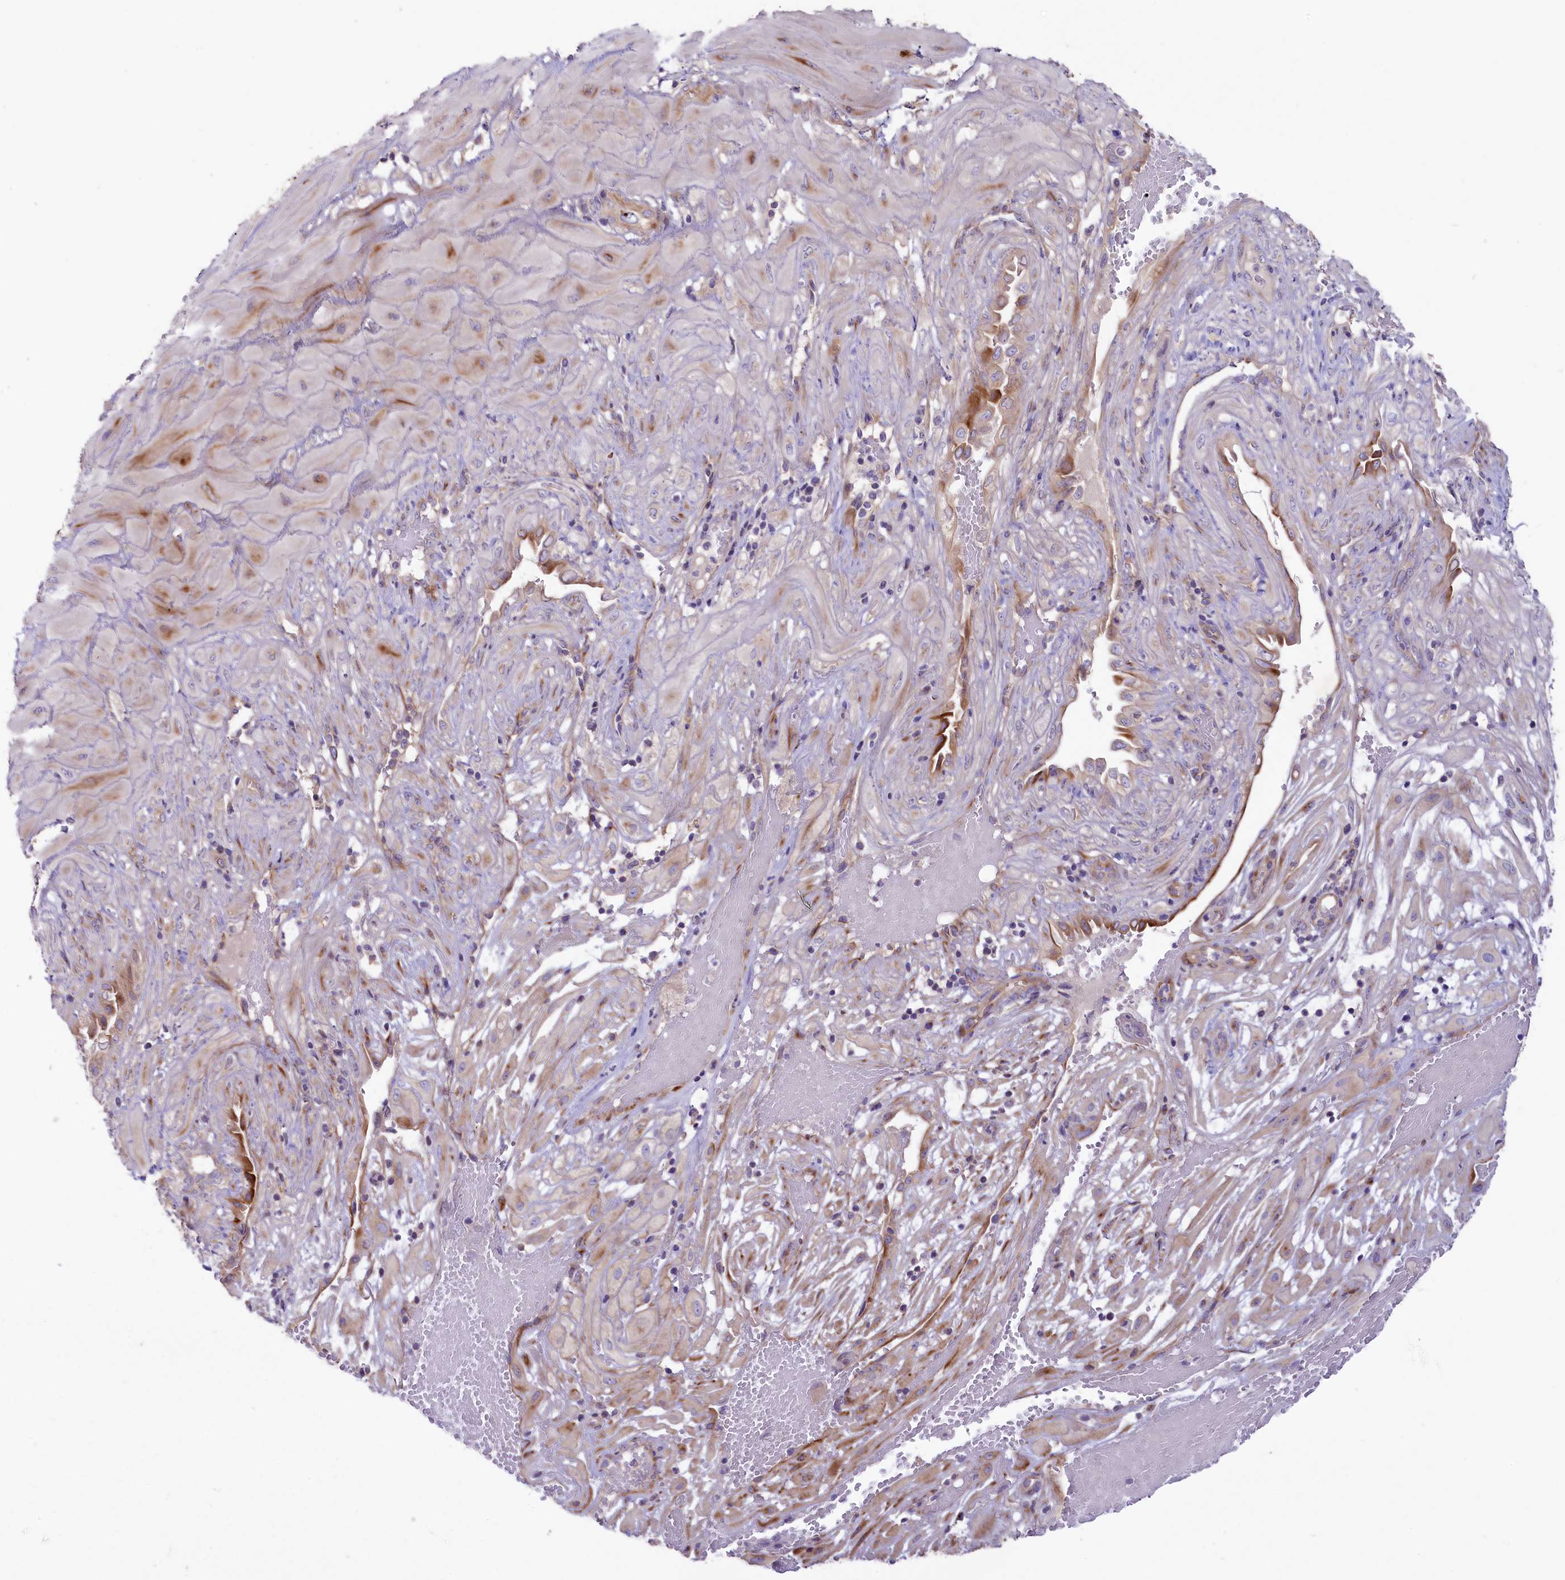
{"staining": {"intensity": "weak", "quantity": "<25%", "location": "cytoplasmic/membranous"}, "tissue": "cervical cancer", "cell_type": "Tumor cells", "image_type": "cancer", "snomed": [{"axis": "morphology", "description": "Squamous cell carcinoma, NOS"}, {"axis": "topography", "description": "Cervix"}], "caption": "There is no significant staining in tumor cells of cervical squamous cell carcinoma.", "gene": "CD99L2", "patient": {"sex": "female", "age": 36}}